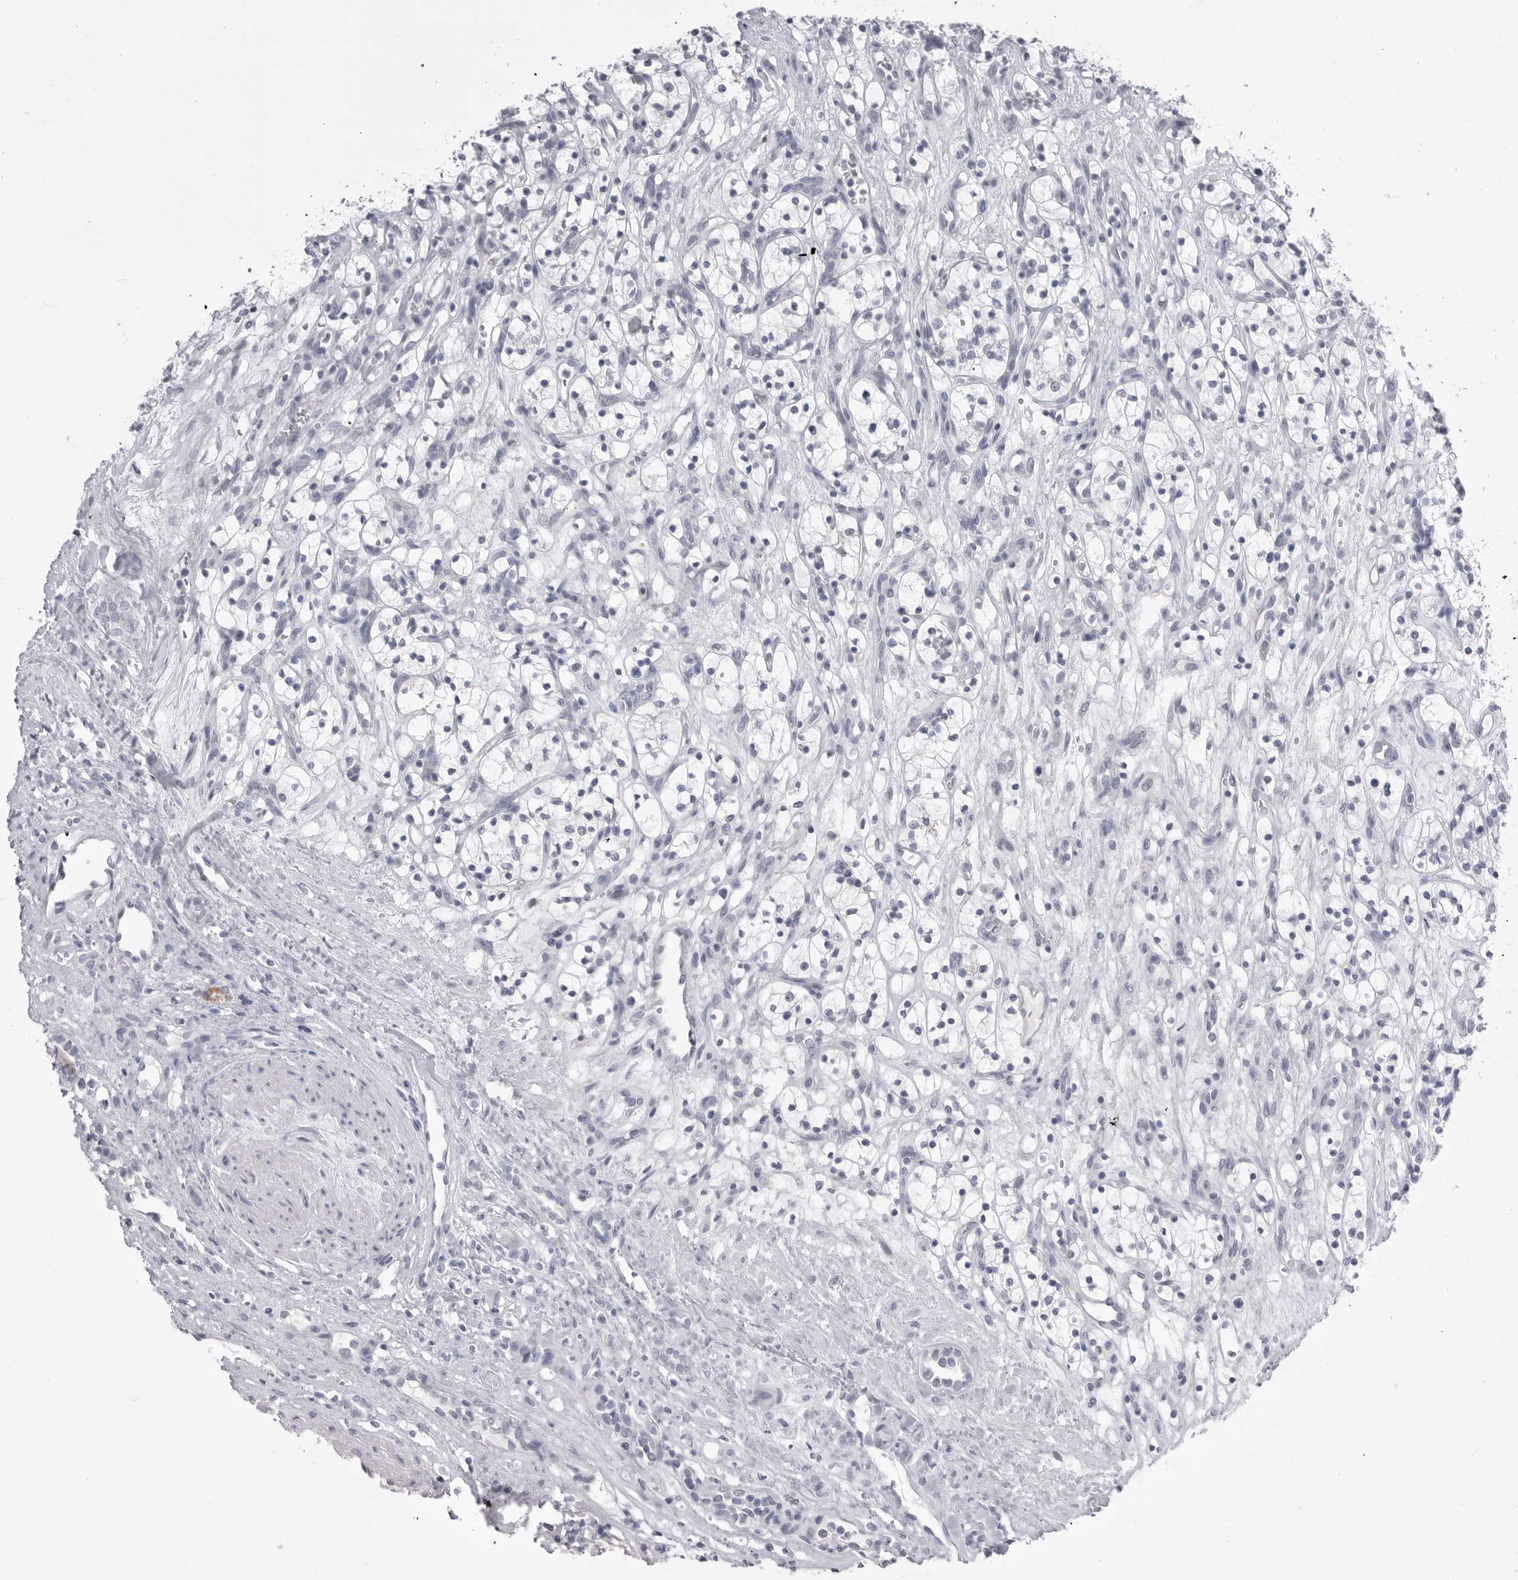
{"staining": {"intensity": "negative", "quantity": "none", "location": "none"}, "tissue": "renal cancer", "cell_type": "Tumor cells", "image_type": "cancer", "snomed": [{"axis": "morphology", "description": "Adenocarcinoma, NOS"}, {"axis": "topography", "description": "Kidney"}], "caption": "This is an immunohistochemistry image of human renal cancer (adenocarcinoma). There is no staining in tumor cells.", "gene": "CPB1", "patient": {"sex": "female", "age": 57}}